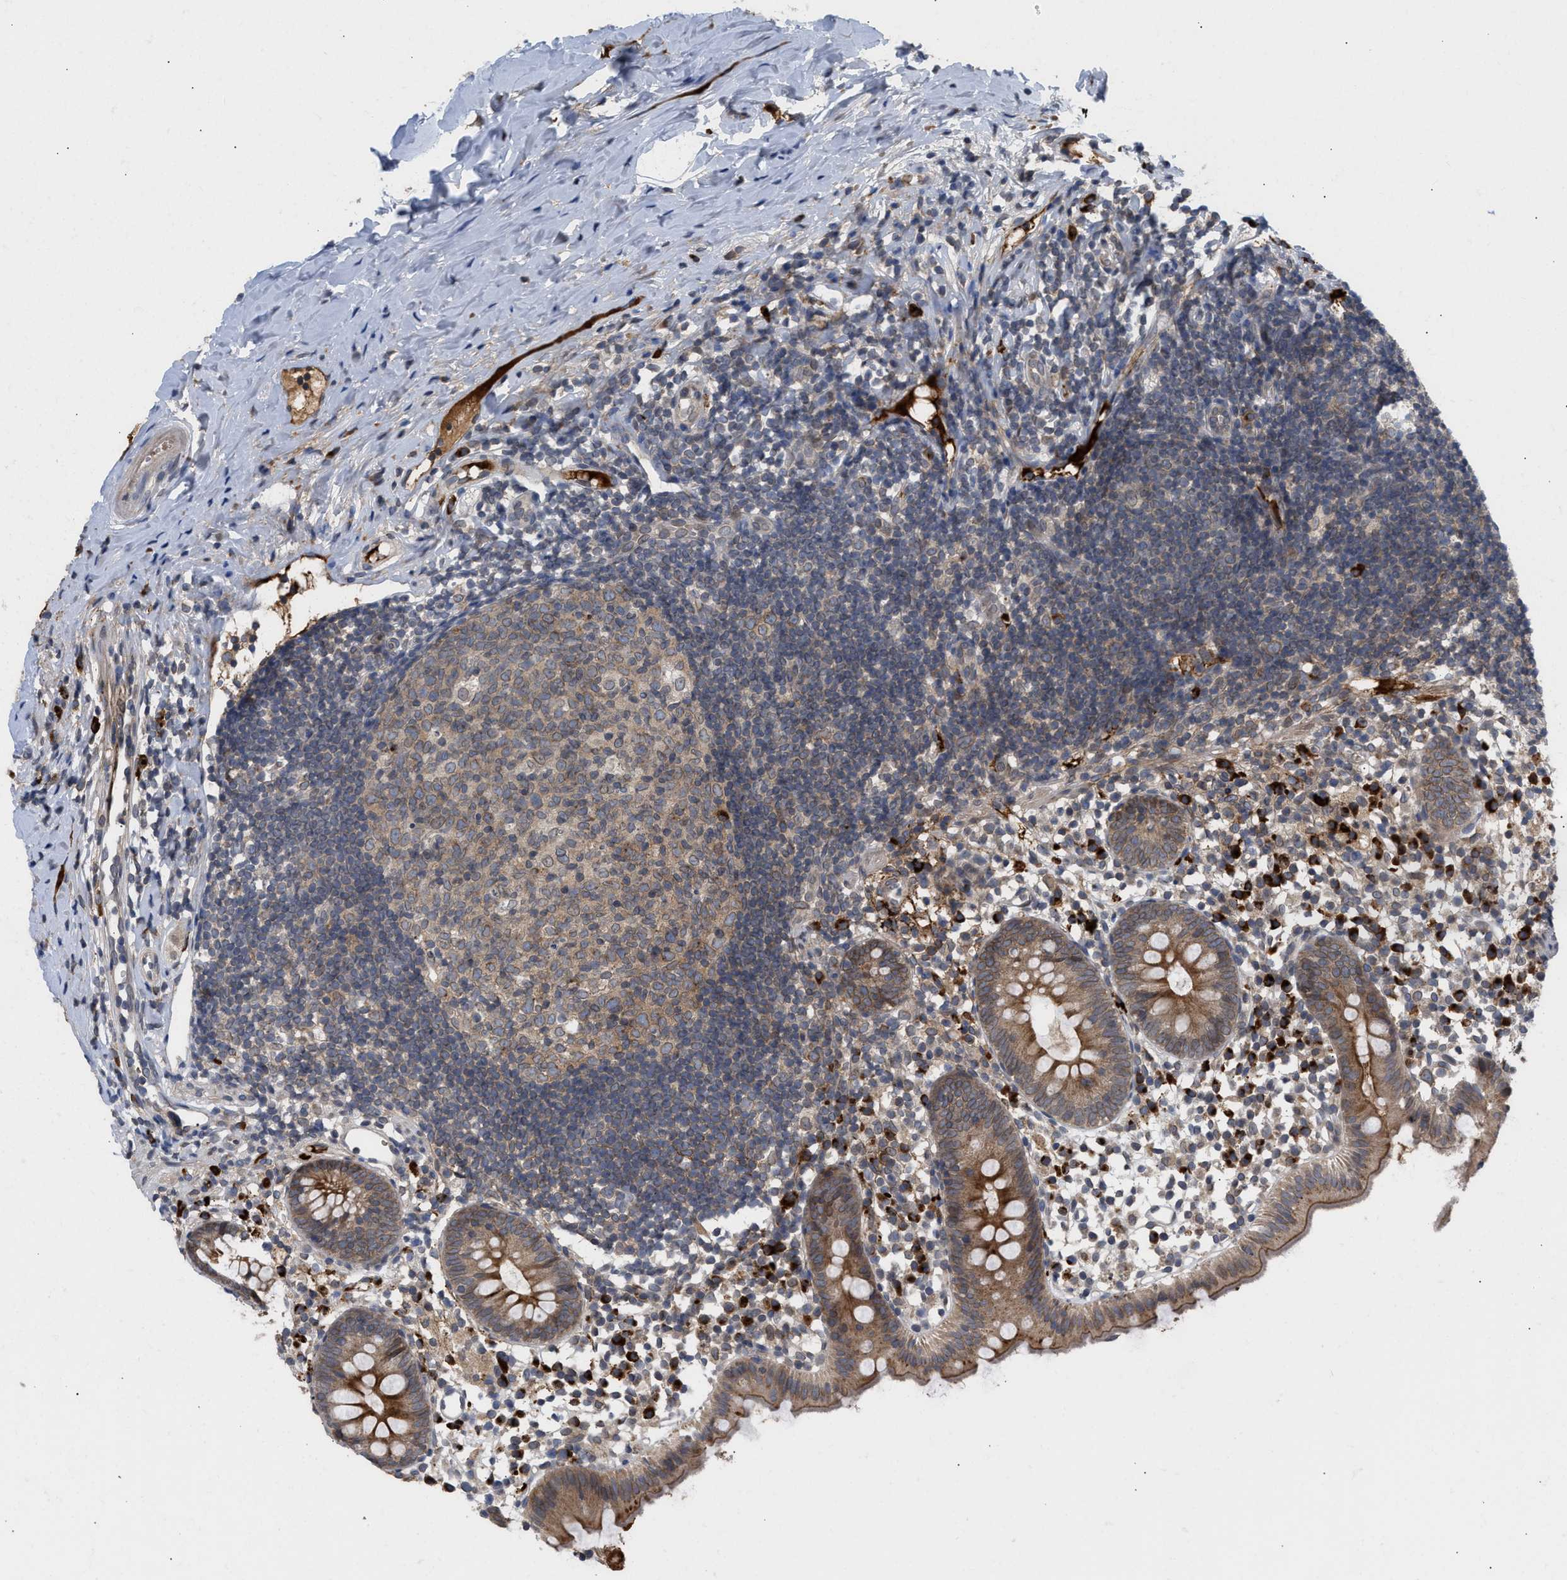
{"staining": {"intensity": "moderate", "quantity": ">75%", "location": "cytoplasmic/membranous,nuclear"}, "tissue": "appendix", "cell_type": "Glandular cells", "image_type": "normal", "snomed": [{"axis": "morphology", "description": "Normal tissue, NOS"}, {"axis": "topography", "description": "Appendix"}], "caption": "This is an image of immunohistochemistry (IHC) staining of unremarkable appendix, which shows moderate expression in the cytoplasmic/membranous,nuclear of glandular cells.", "gene": "NUP62", "patient": {"sex": "female", "age": 20}}